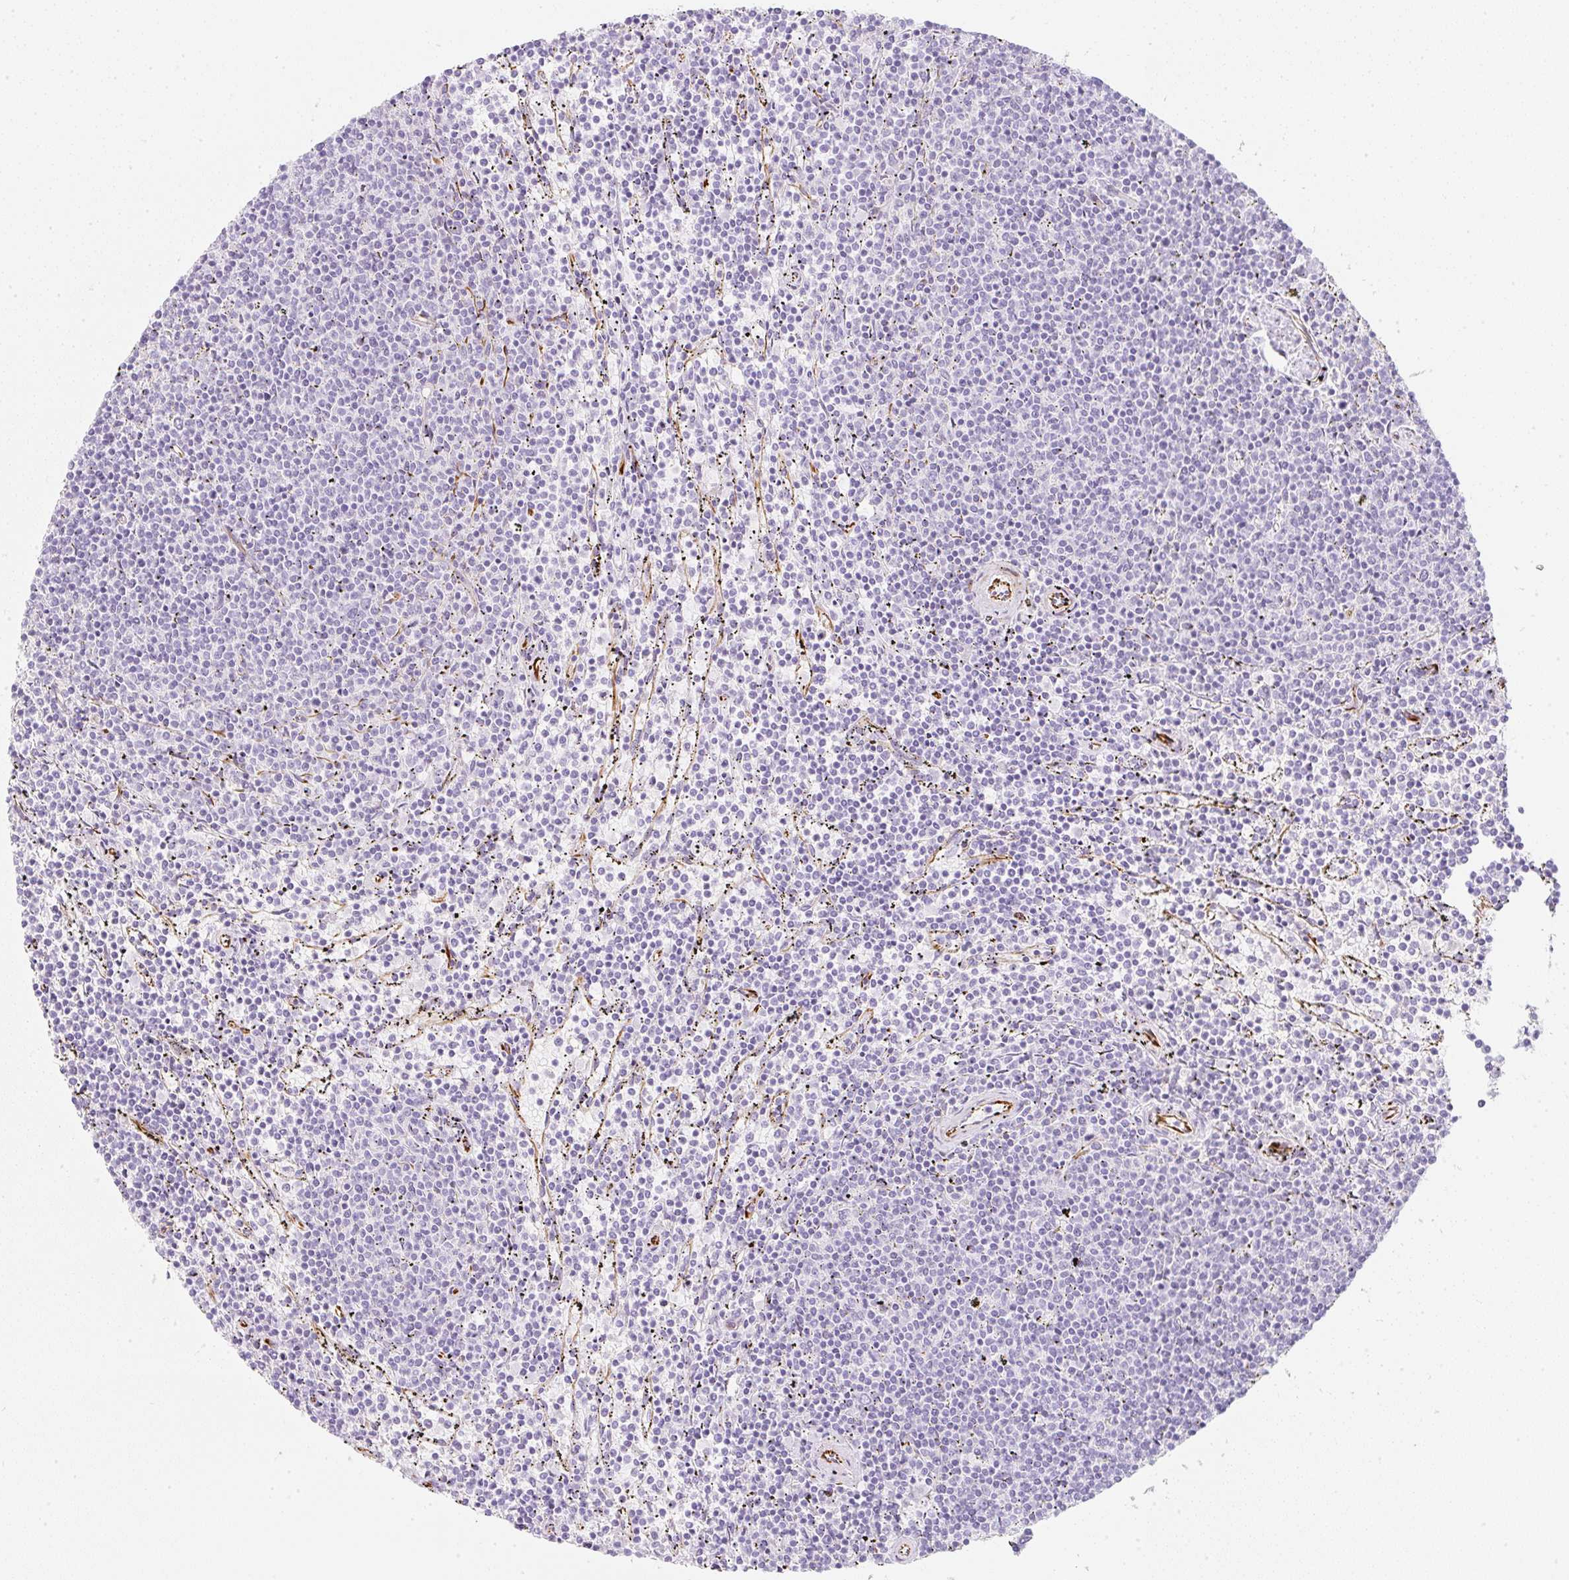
{"staining": {"intensity": "negative", "quantity": "none", "location": "none"}, "tissue": "lymphoma", "cell_type": "Tumor cells", "image_type": "cancer", "snomed": [{"axis": "morphology", "description": "Malignant lymphoma, non-Hodgkin's type, Low grade"}, {"axis": "topography", "description": "Spleen"}], "caption": "Immunohistochemistry of malignant lymphoma, non-Hodgkin's type (low-grade) displays no positivity in tumor cells.", "gene": "ZNF689", "patient": {"sex": "female", "age": 50}}